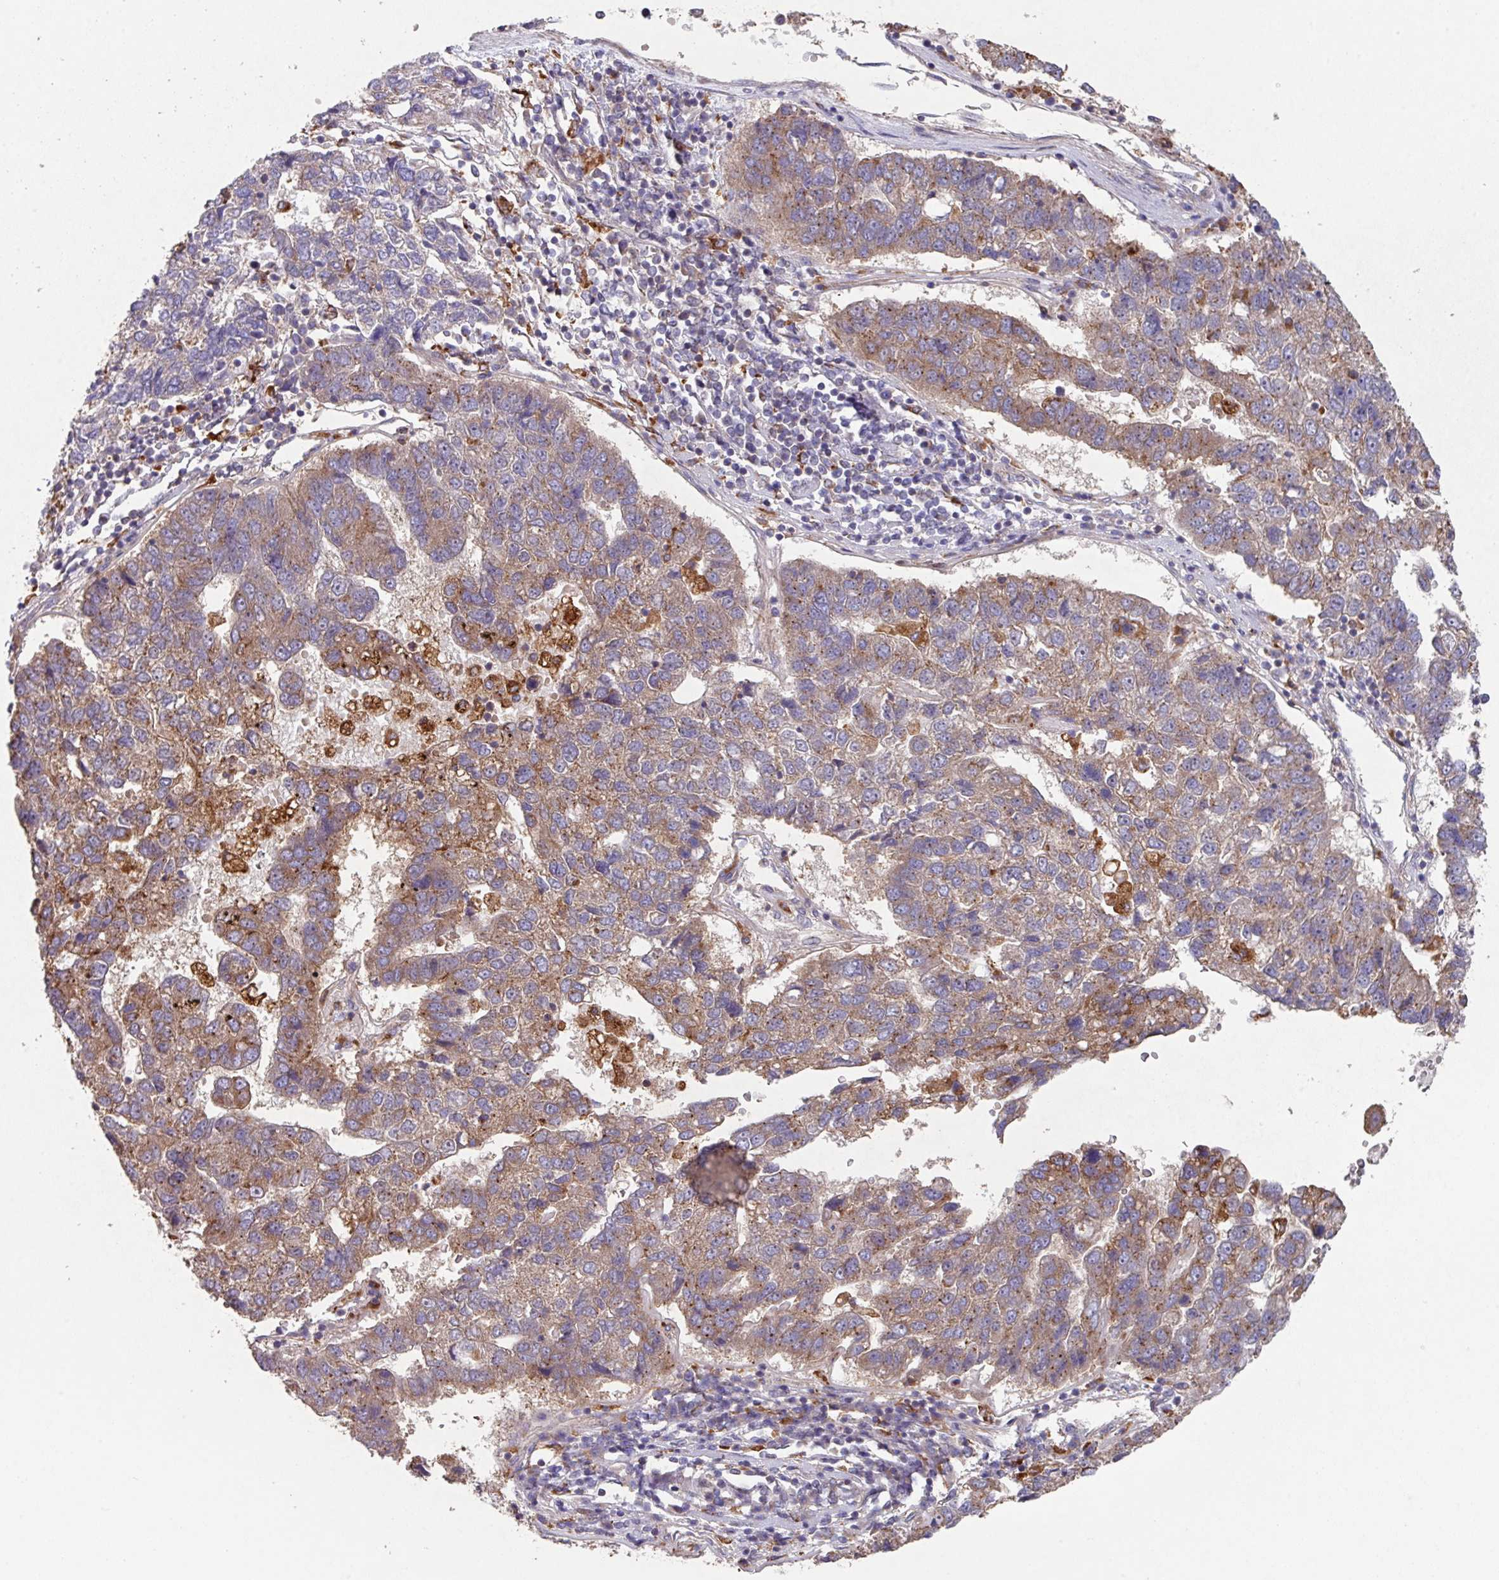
{"staining": {"intensity": "moderate", "quantity": "25%-75%", "location": "cytoplasmic/membranous"}, "tissue": "pancreatic cancer", "cell_type": "Tumor cells", "image_type": "cancer", "snomed": [{"axis": "morphology", "description": "Adenocarcinoma, NOS"}, {"axis": "topography", "description": "Pancreas"}], "caption": "Immunohistochemical staining of human pancreatic adenocarcinoma displays medium levels of moderate cytoplasmic/membranous staining in approximately 25%-75% of tumor cells.", "gene": "TRIM14", "patient": {"sex": "female", "age": 61}}